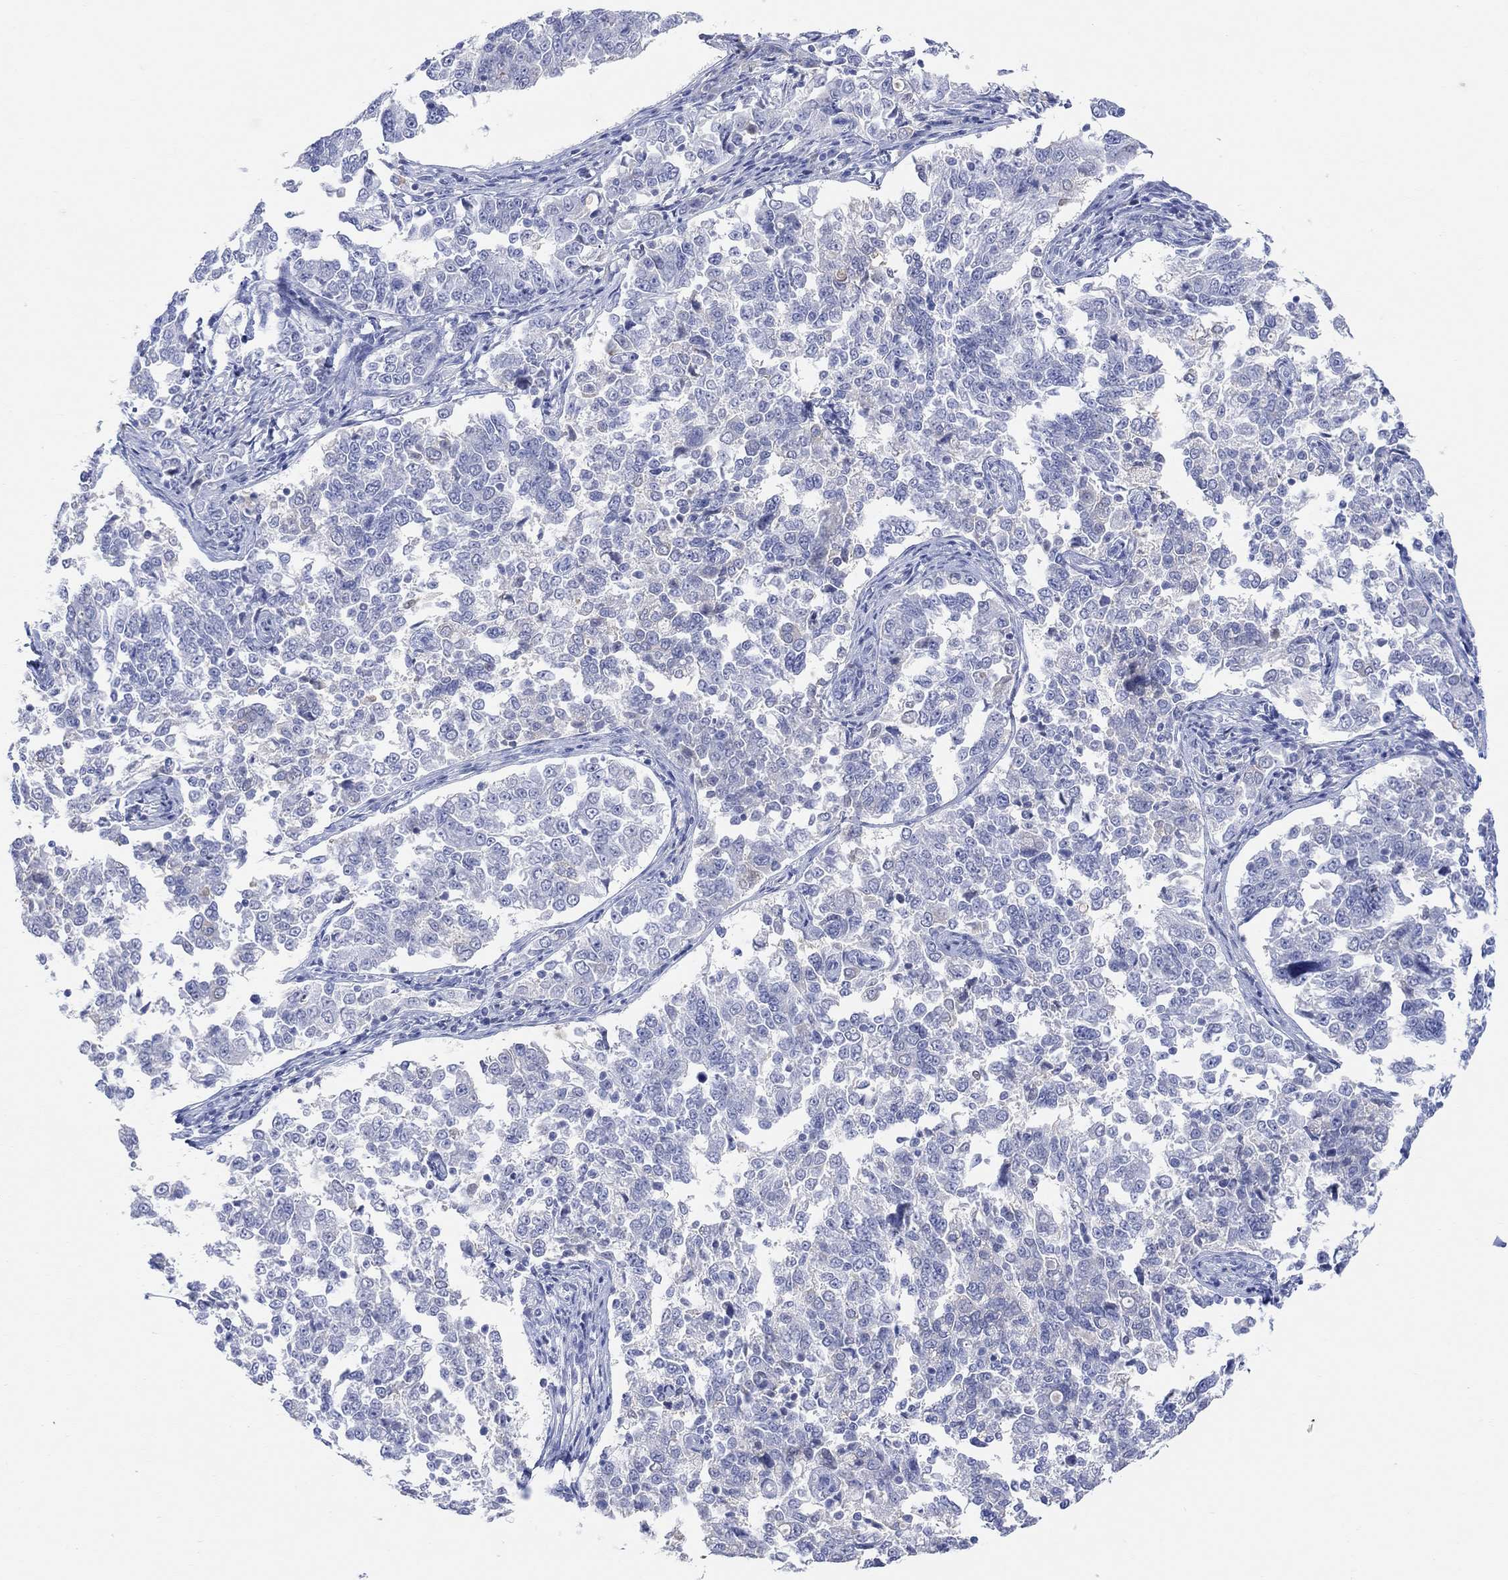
{"staining": {"intensity": "negative", "quantity": "none", "location": "none"}, "tissue": "endometrial cancer", "cell_type": "Tumor cells", "image_type": "cancer", "snomed": [{"axis": "morphology", "description": "Adenocarcinoma, NOS"}, {"axis": "topography", "description": "Endometrium"}], "caption": "High magnification brightfield microscopy of endometrial cancer stained with DAB (brown) and counterstained with hematoxylin (blue): tumor cells show no significant positivity. (DAB (3,3'-diaminobenzidine) IHC, high magnification).", "gene": "TYR", "patient": {"sex": "female", "age": 43}}